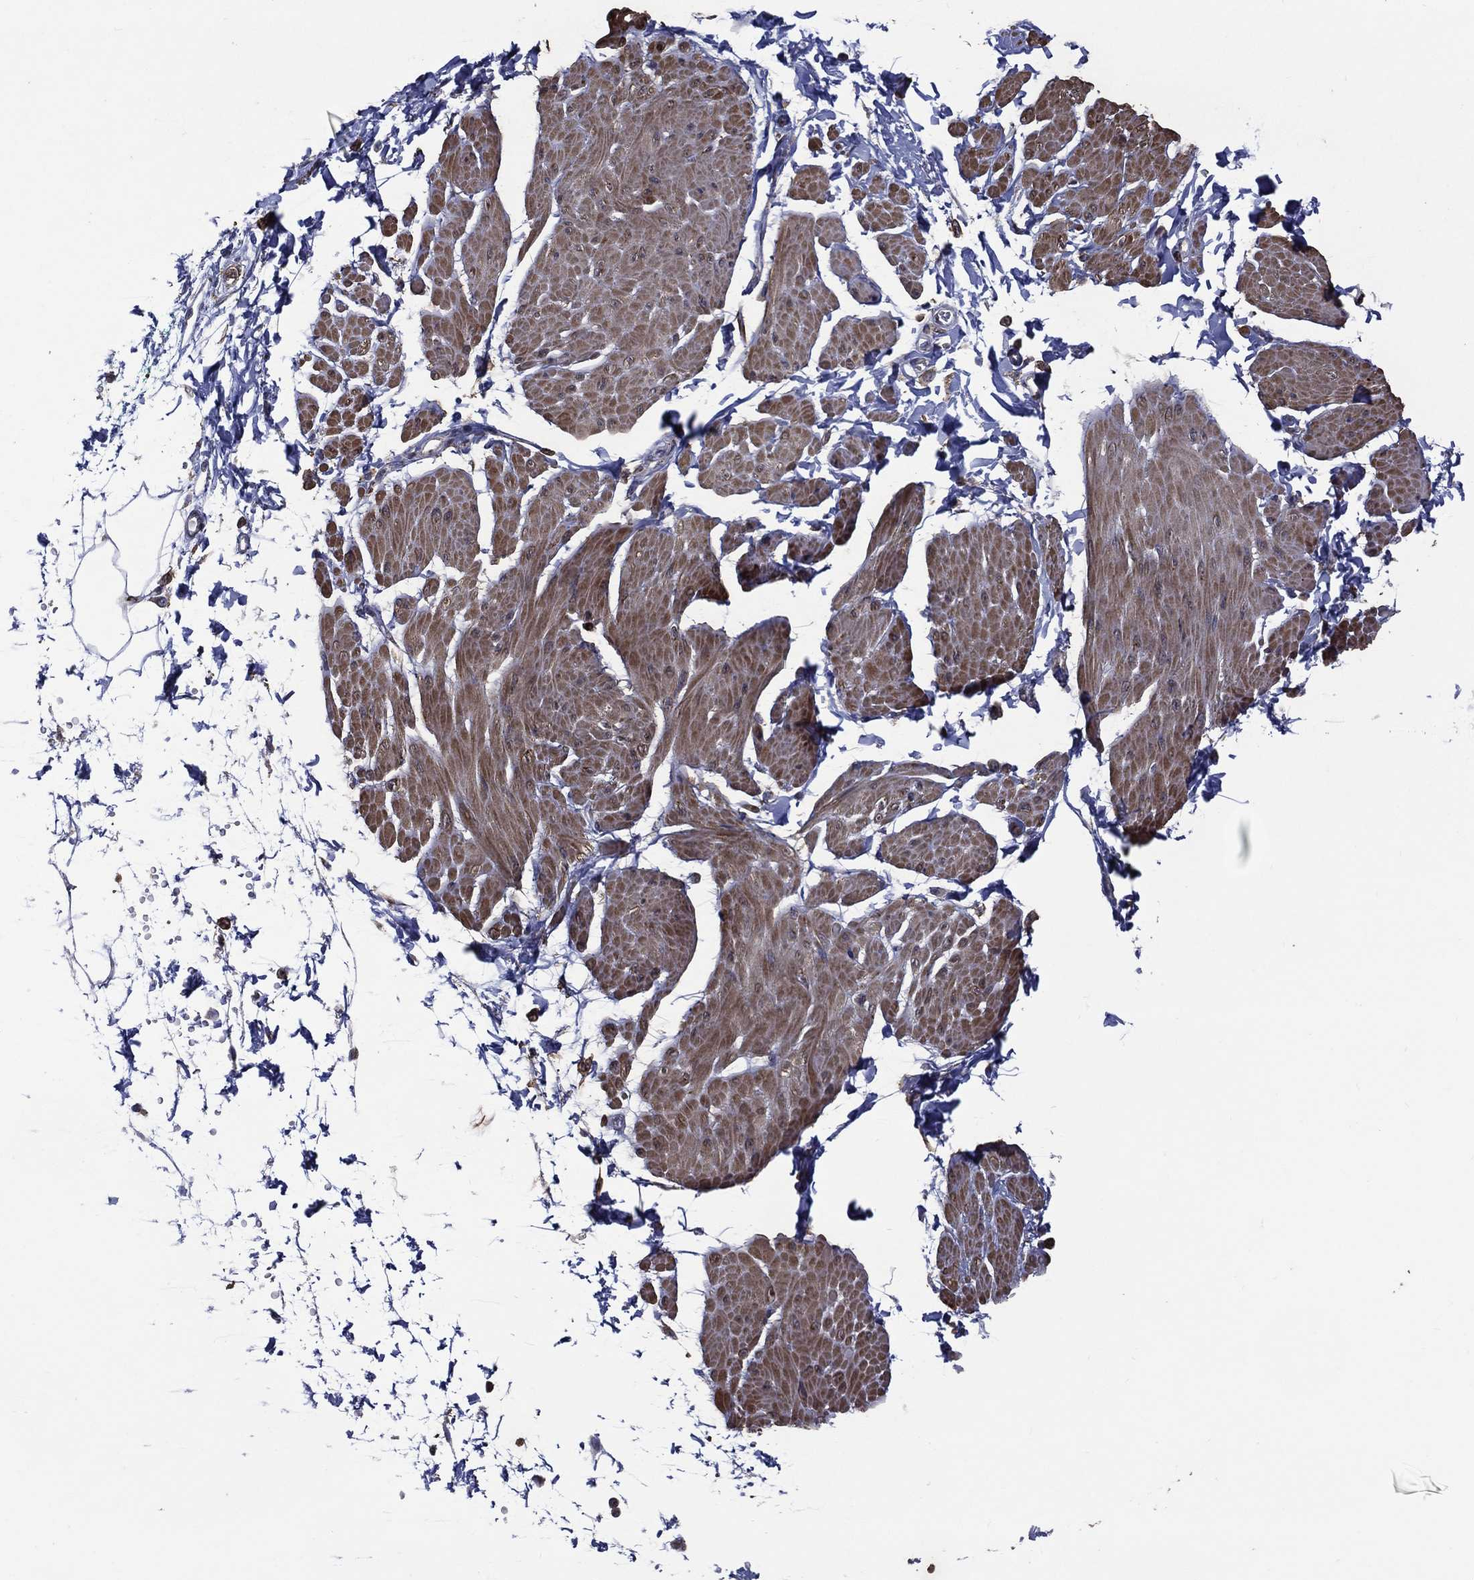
{"staining": {"intensity": "moderate", "quantity": "25%-75%", "location": "cytoplasmic/membranous"}, "tissue": "smooth muscle", "cell_type": "Smooth muscle cells", "image_type": "normal", "snomed": [{"axis": "morphology", "description": "Normal tissue, NOS"}, {"axis": "topography", "description": "Adipose tissue"}, {"axis": "topography", "description": "Smooth muscle"}, {"axis": "topography", "description": "Peripheral nerve tissue"}], "caption": "Human smooth muscle stained with a brown dye displays moderate cytoplasmic/membranous positive expression in about 25%-75% of smooth muscle cells.", "gene": "GPR183", "patient": {"sex": "male", "age": 83}}